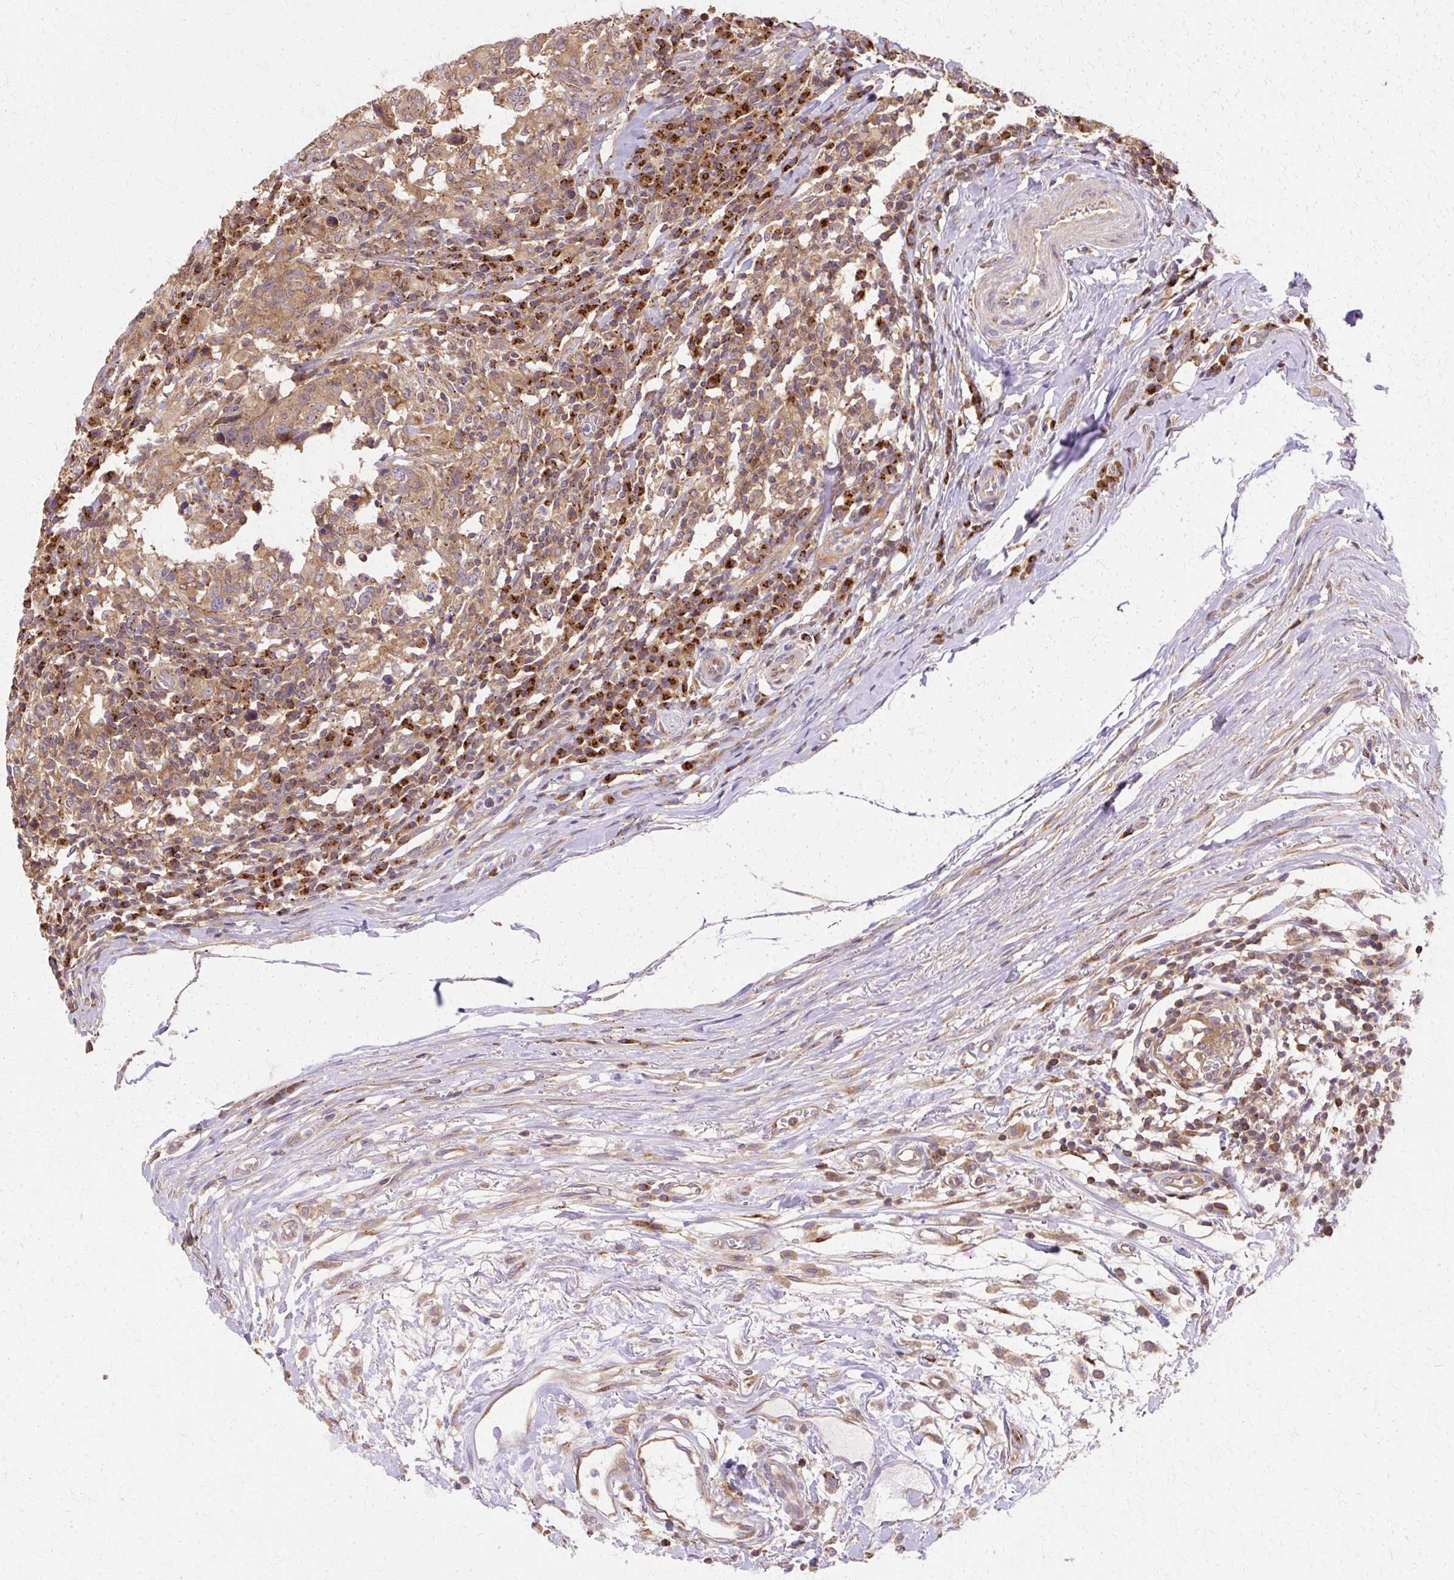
{"staining": {"intensity": "strong", "quantity": ">75%", "location": "cytoplasmic/membranous"}, "tissue": "head and neck cancer", "cell_type": "Tumor cells", "image_type": "cancer", "snomed": [{"axis": "morphology", "description": "Squamous cell carcinoma, NOS"}, {"axis": "topography", "description": "Head-Neck"}], "caption": "Head and neck squamous cell carcinoma was stained to show a protein in brown. There is high levels of strong cytoplasmic/membranous expression in approximately >75% of tumor cells.", "gene": "COPB1", "patient": {"sex": "male", "age": 66}}